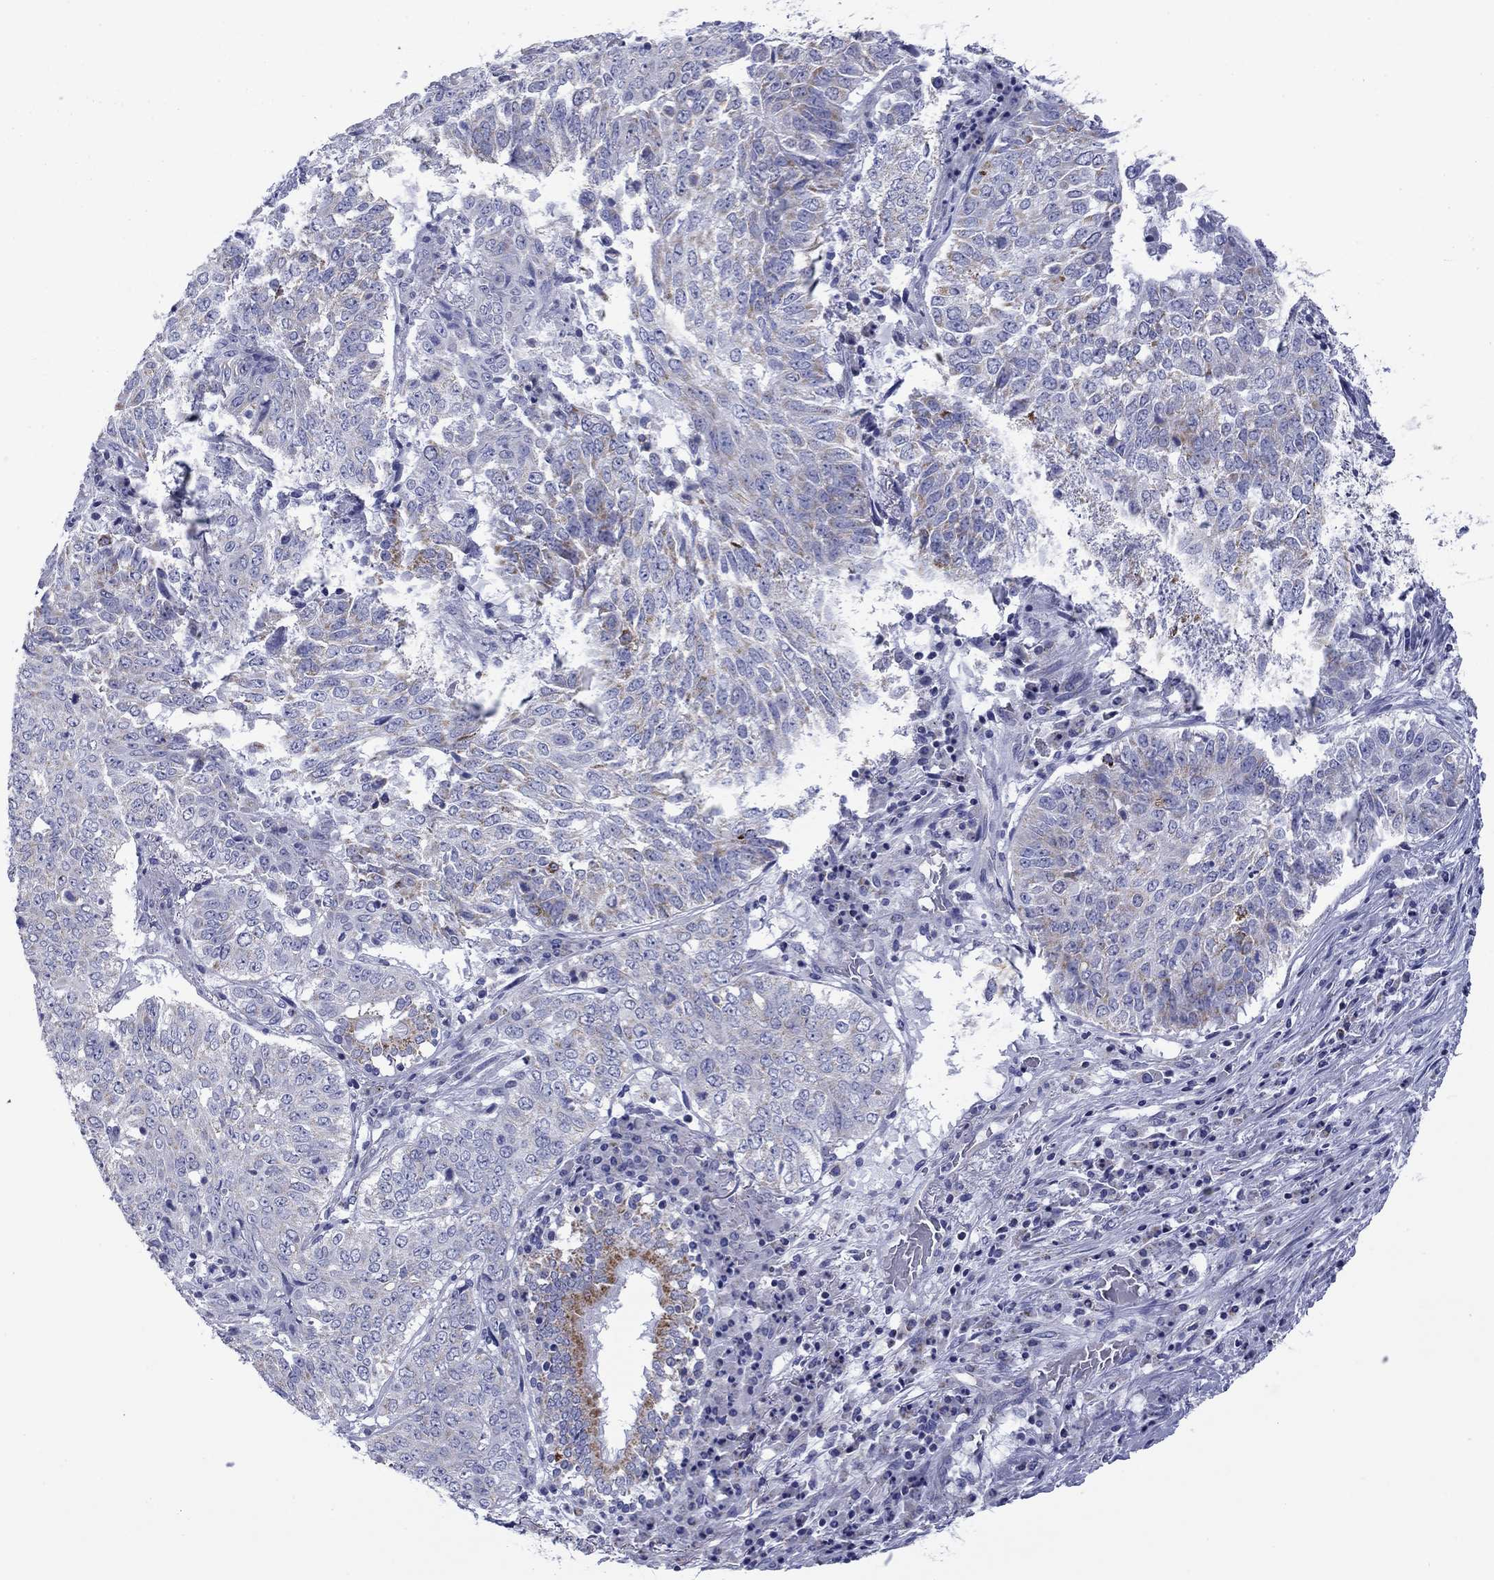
{"staining": {"intensity": "weak", "quantity": "<25%", "location": "cytoplasmic/membranous"}, "tissue": "lung cancer", "cell_type": "Tumor cells", "image_type": "cancer", "snomed": [{"axis": "morphology", "description": "Squamous cell carcinoma, NOS"}, {"axis": "topography", "description": "Lung"}], "caption": "Lung squamous cell carcinoma stained for a protein using immunohistochemistry exhibits no staining tumor cells.", "gene": "ACADSB", "patient": {"sex": "male", "age": 64}}